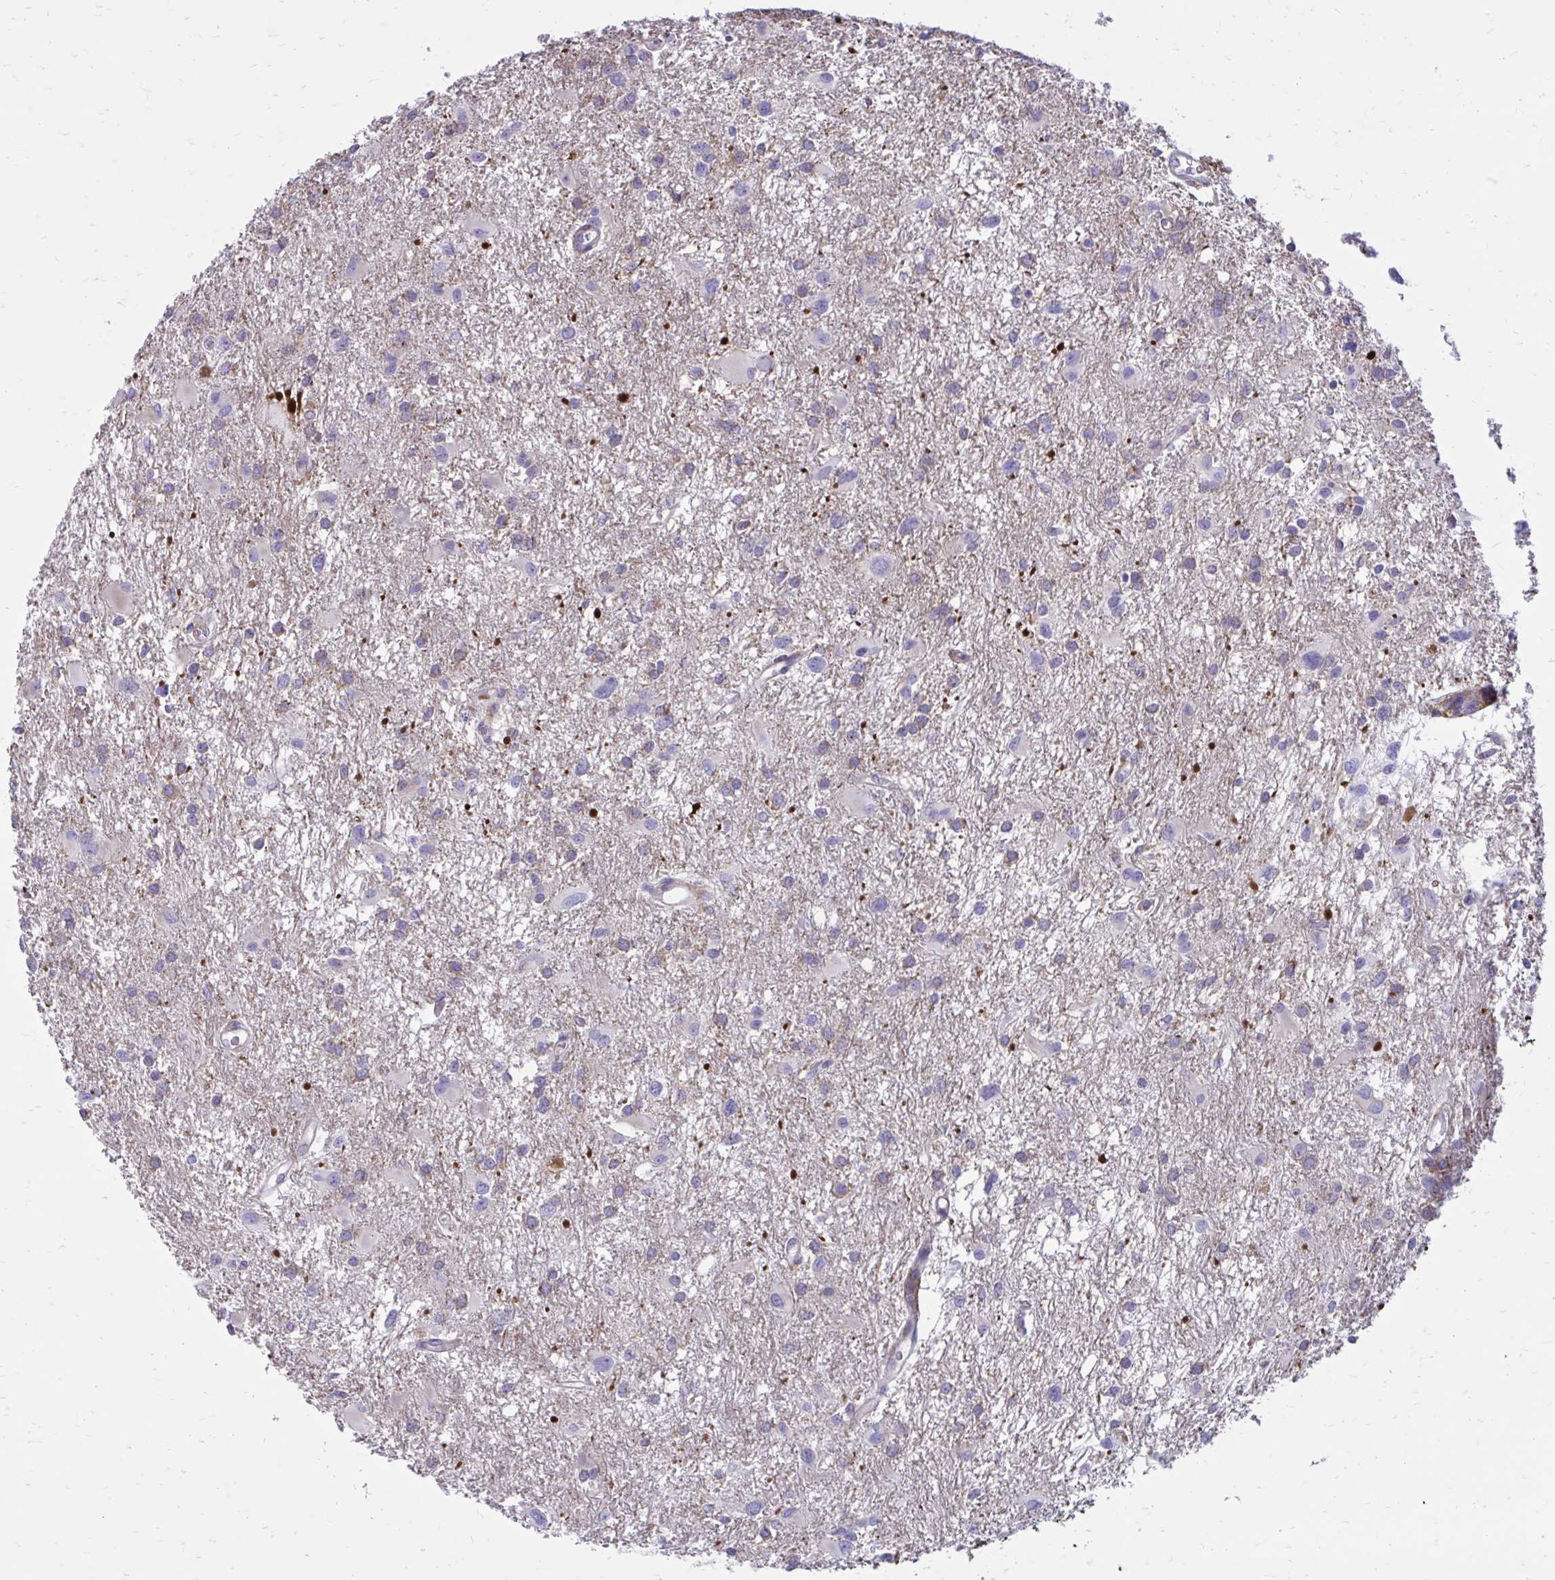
{"staining": {"intensity": "negative", "quantity": "none", "location": "none"}, "tissue": "glioma", "cell_type": "Tumor cells", "image_type": "cancer", "snomed": [{"axis": "morphology", "description": "Glioma, malignant, High grade"}, {"axis": "topography", "description": "Brain"}], "caption": "Photomicrograph shows no significant protein staining in tumor cells of glioma.", "gene": "CLTA", "patient": {"sex": "male", "age": 53}}